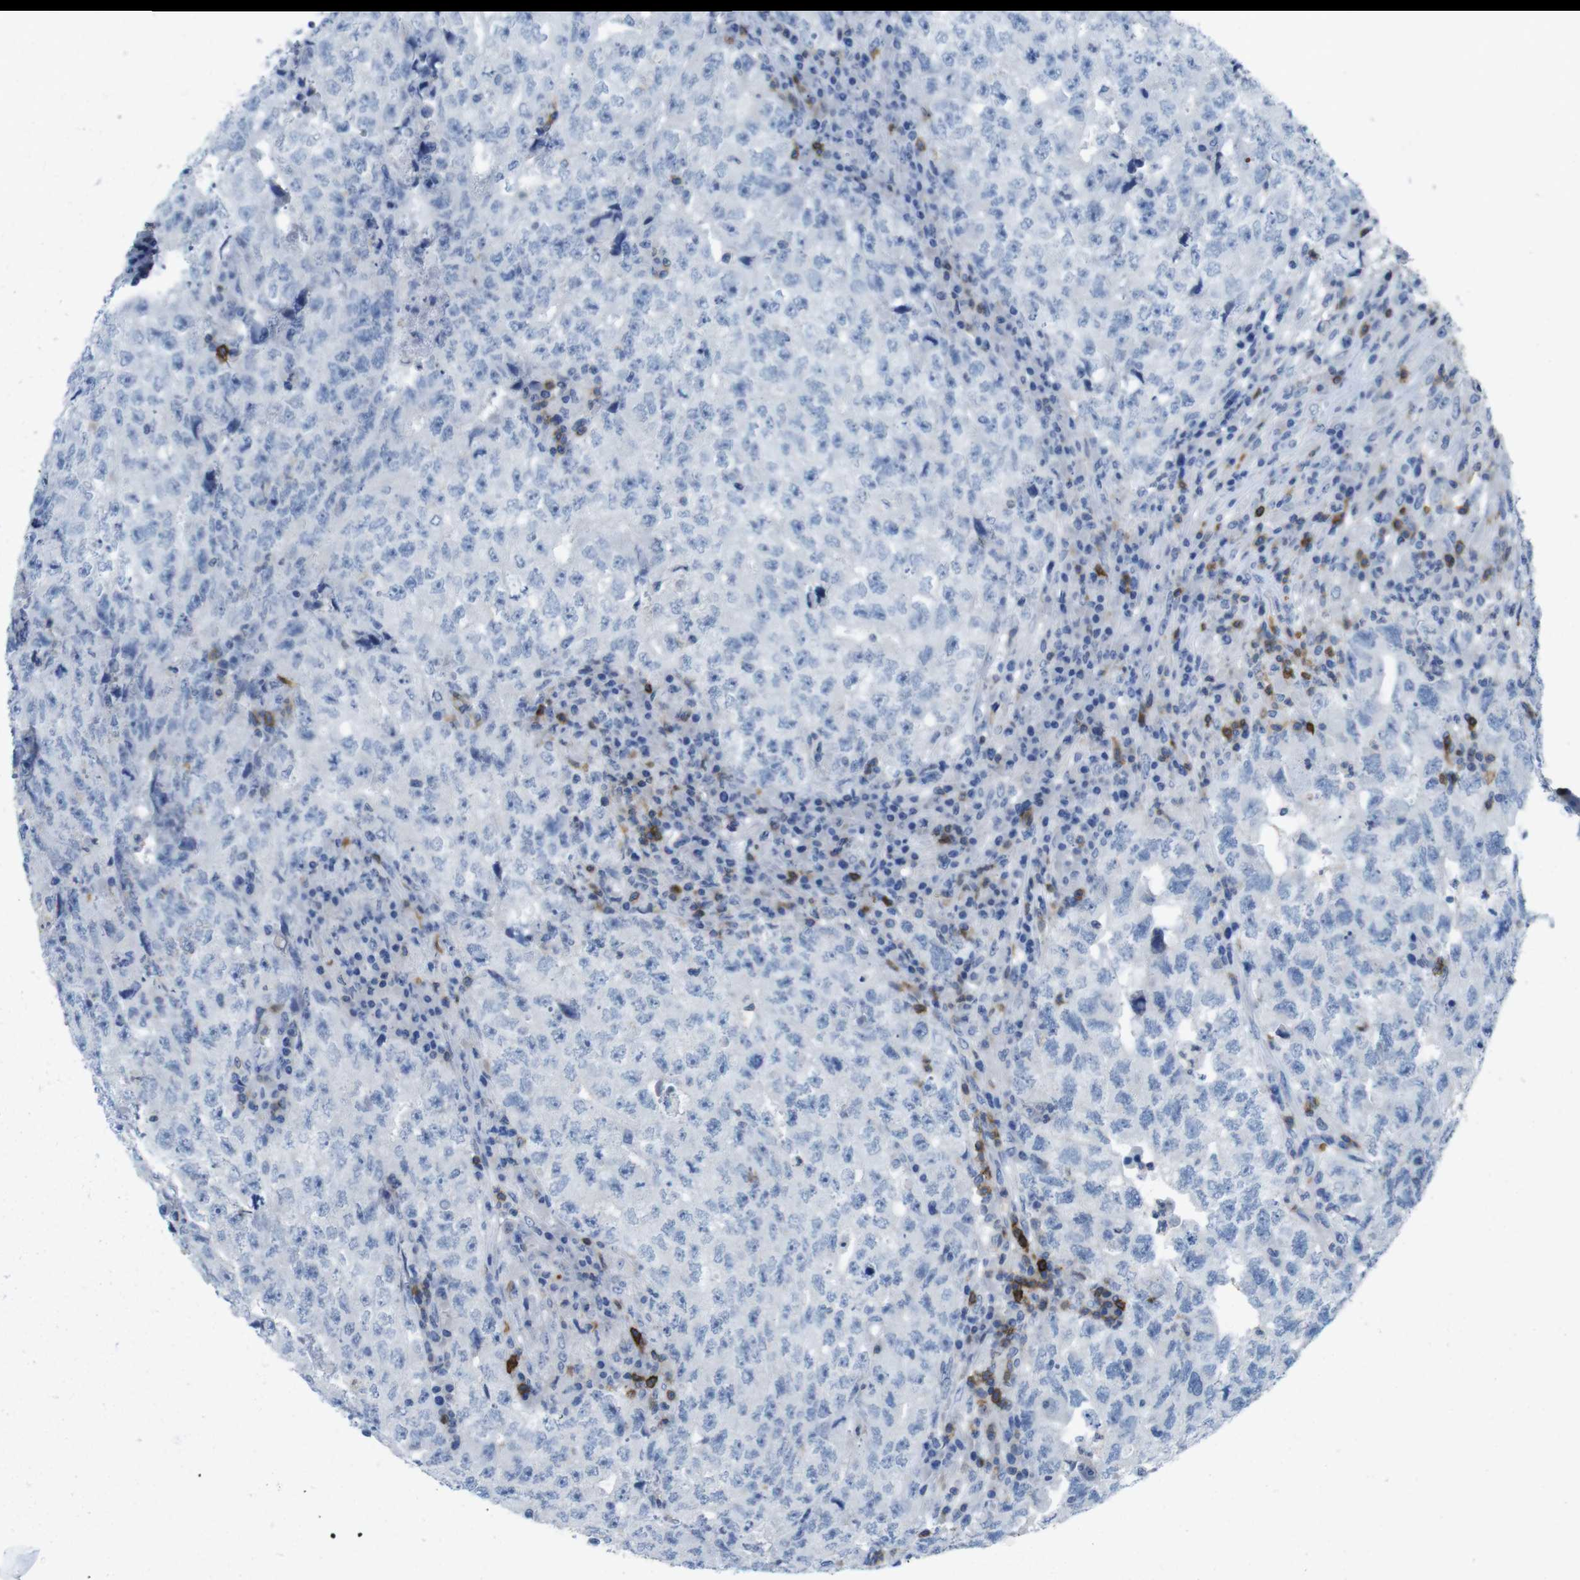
{"staining": {"intensity": "negative", "quantity": "none", "location": "none"}, "tissue": "testis cancer", "cell_type": "Tumor cells", "image_type": "cancer", "snomed": [{"axis": "morphology", "description": "Necrosis, NOS"}, {"axis": "morphology", "description": "Carcinoma, Embryonal, NOS"}, {"axis": "topography", "description": "Testis"}], "caption": "IHC micrograph of human embryonal carcinoma (testis) stained for a protein (brown), which shows no staining in tumor cells.", "gene": "CD5", "patient": {"sex": "male", "age": 19}}